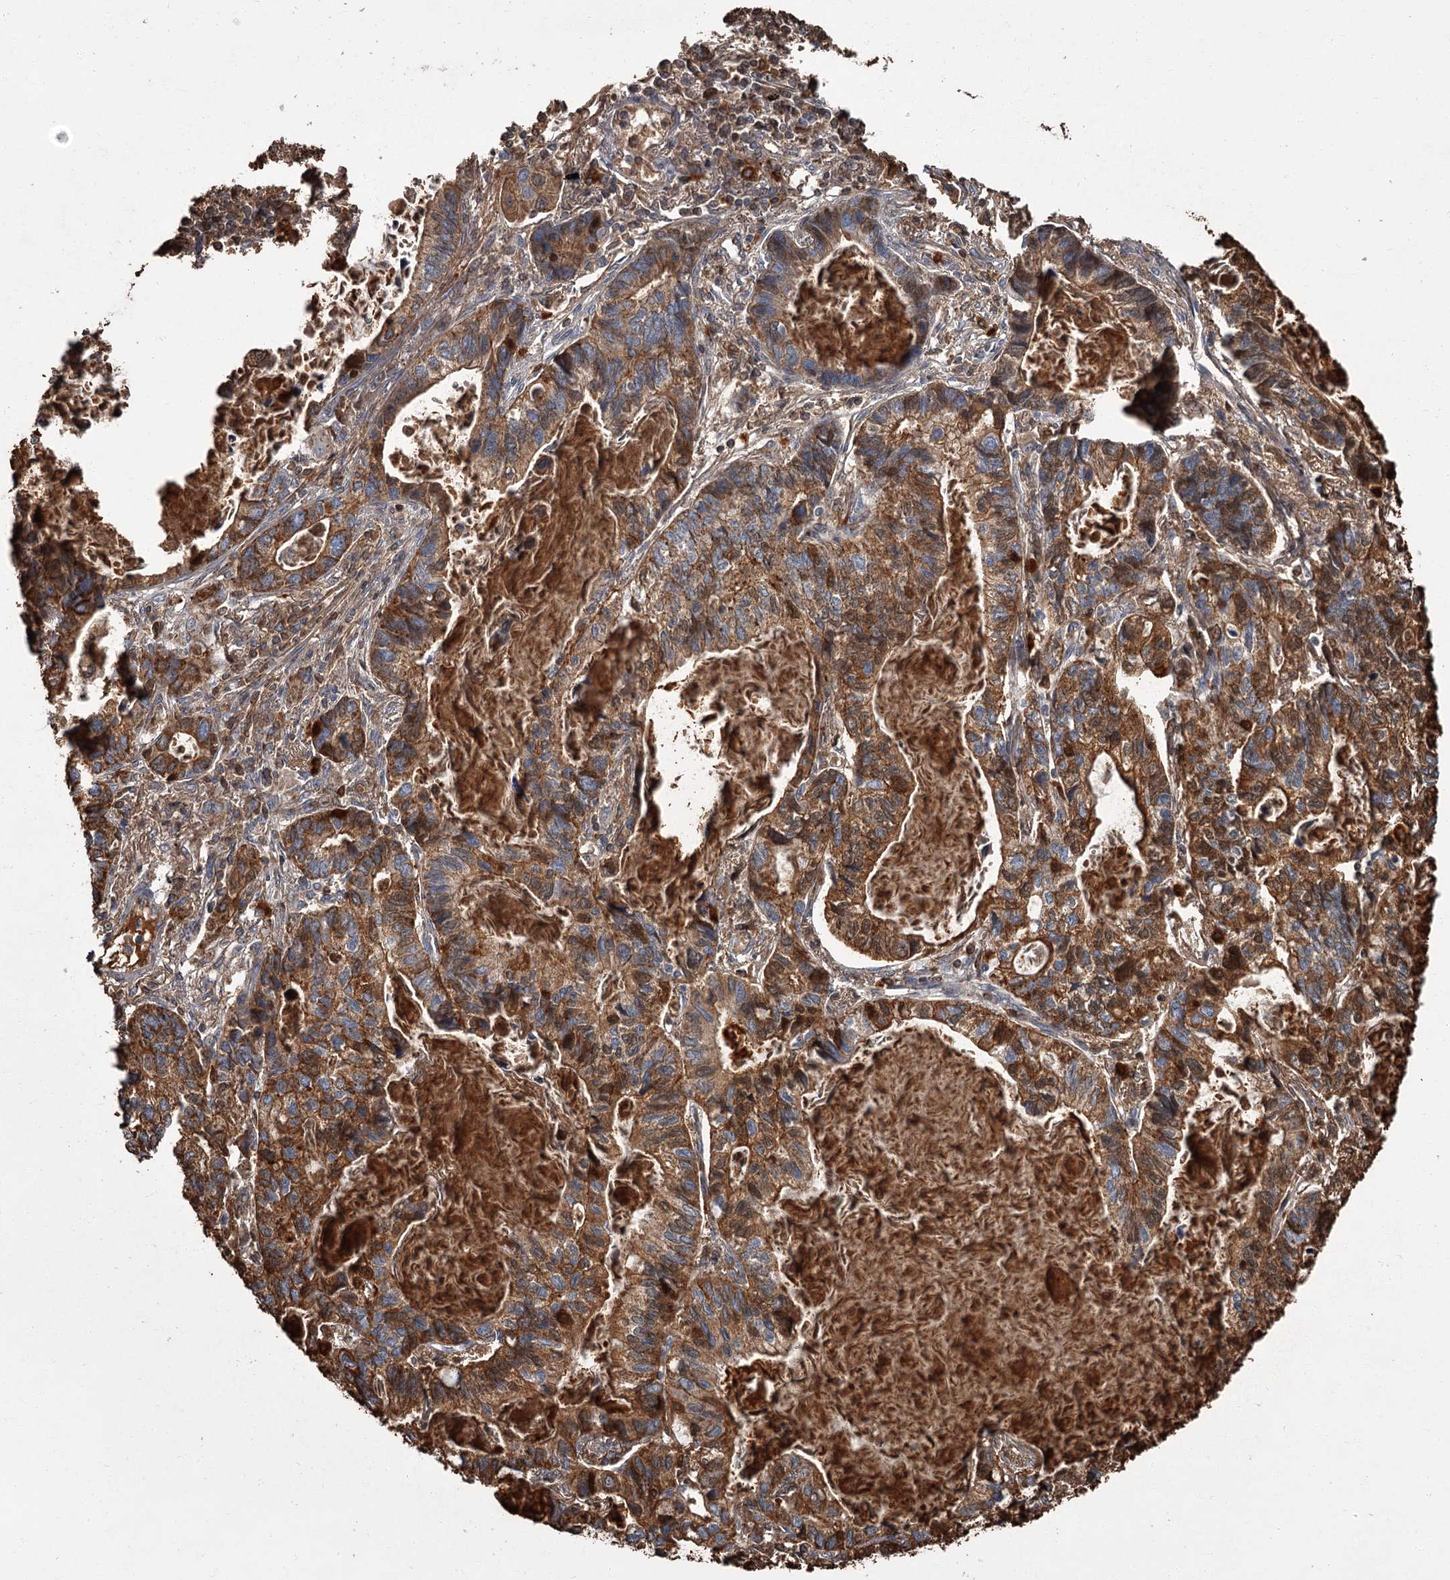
{"staining": {"intensity": "strong", "quantity": ">75%", "location": "cytoplasmic/membranous"}, "tissue": "lung cancer", "cell_type": "Tumor cells", "image_type": "cancer", "snomed": [{"axis": "morphology", "description": "Adenocarcinoma, NOS"}, {"axis": "topography", "description": "Lung"}], "caption": "The image demonstrates immunohistochemical staining of lung cancer (adenocarcinoma). There is strong cytoplasmic/membranous staining is appreciated in approximately >75% of tumor cells.", "gene": "THAP9", "patient": {"sex": "male", "age": 67}}